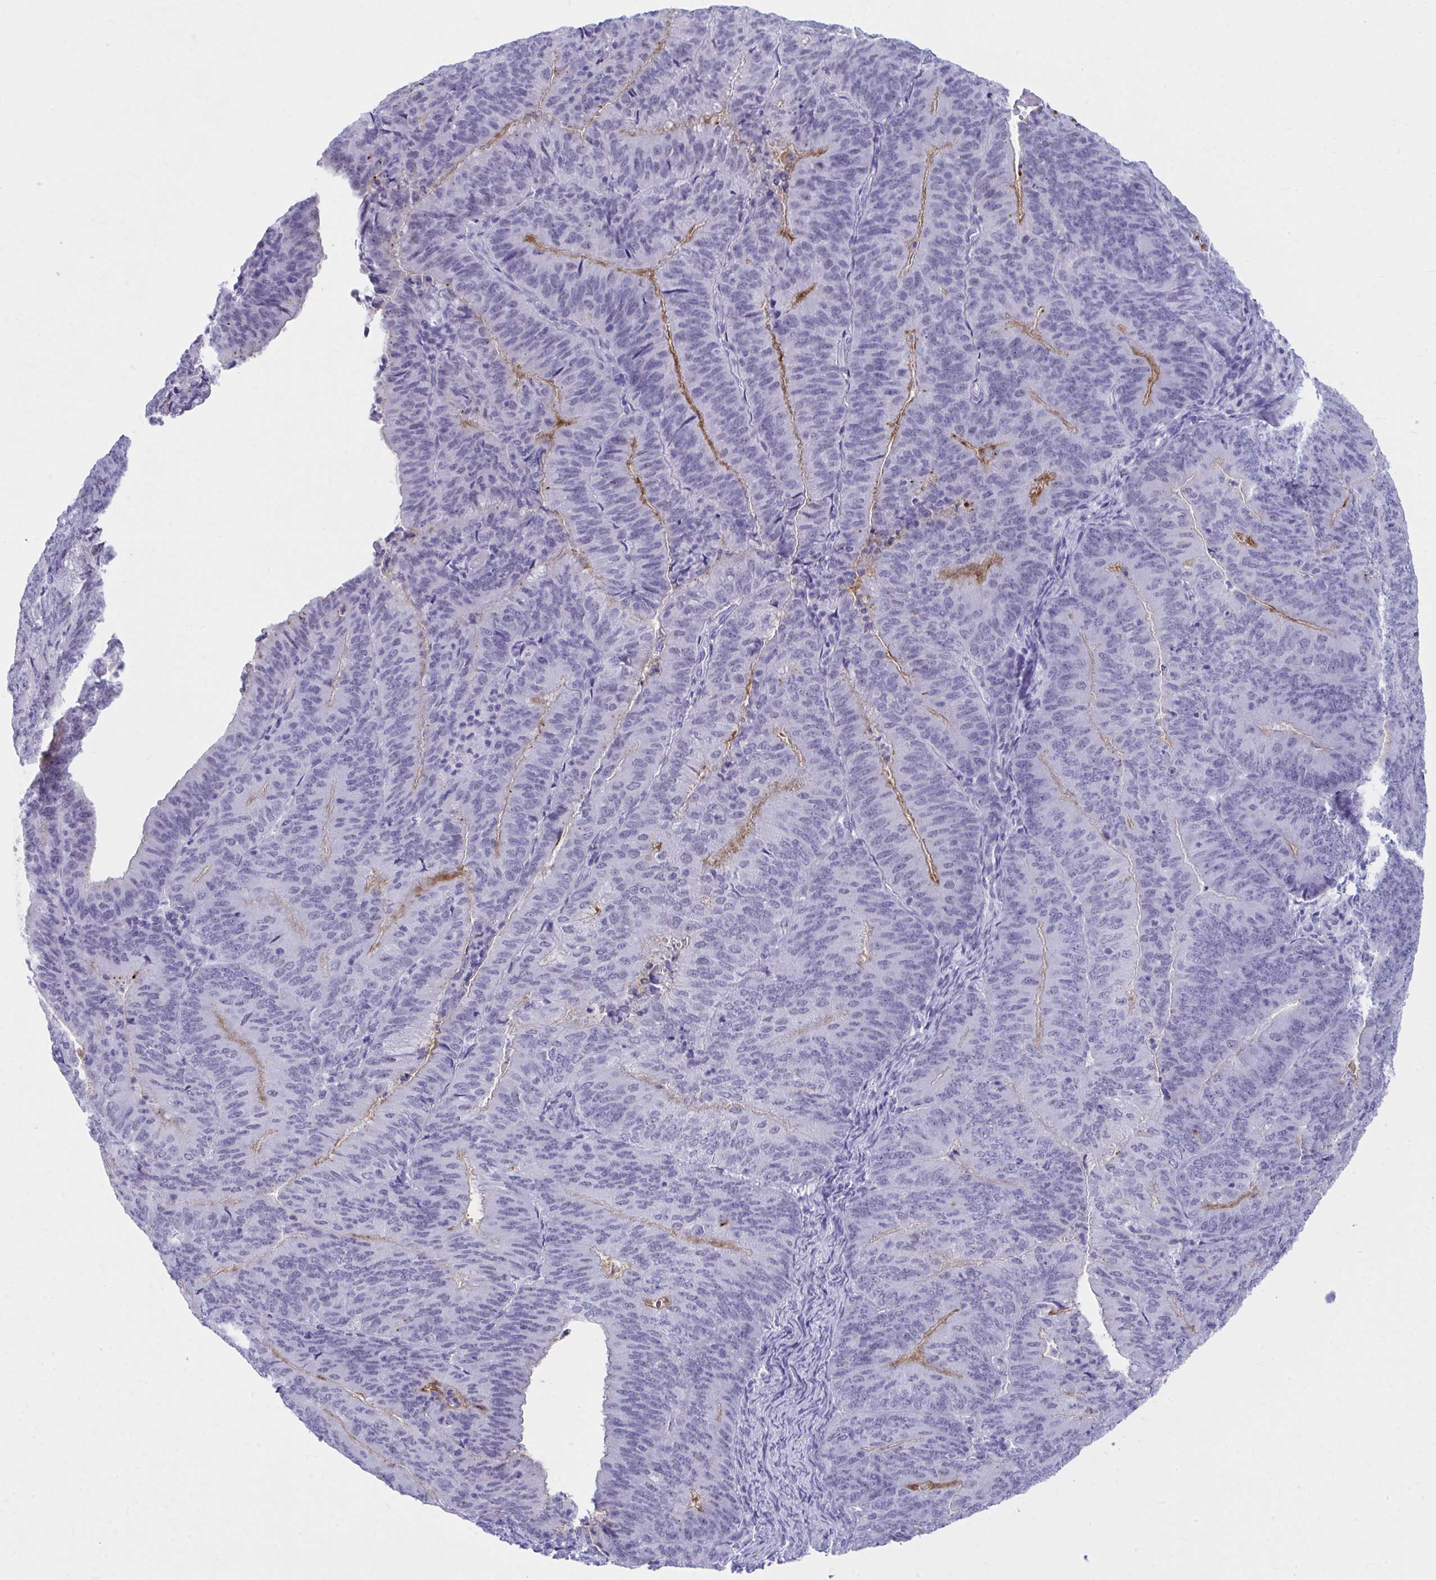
{"staining": {"intensity": "moderate", "quantity": "<25%", "location": "cytoplasmic/membranous"}, "tissue": "endometrial cancer", "cell_type": "Tumor cells", "image_type": "cancer", "snomed": [{"axis": "morphology", "description": "Adenocarcinoma, NOS"}, {"axis": "topography", "description": "Endometrium"}], "caption": "Protein expression analysis of endometrial cancer (adenocarcinoma) exhibits moderate cytoplasmic/membranous positivity in about <25% of tumor cells. (Brightfield microscopy of DAB IHC at high magnification).", "gene": "OR5F1", "patient": {"sex": "female", "age": 57}}